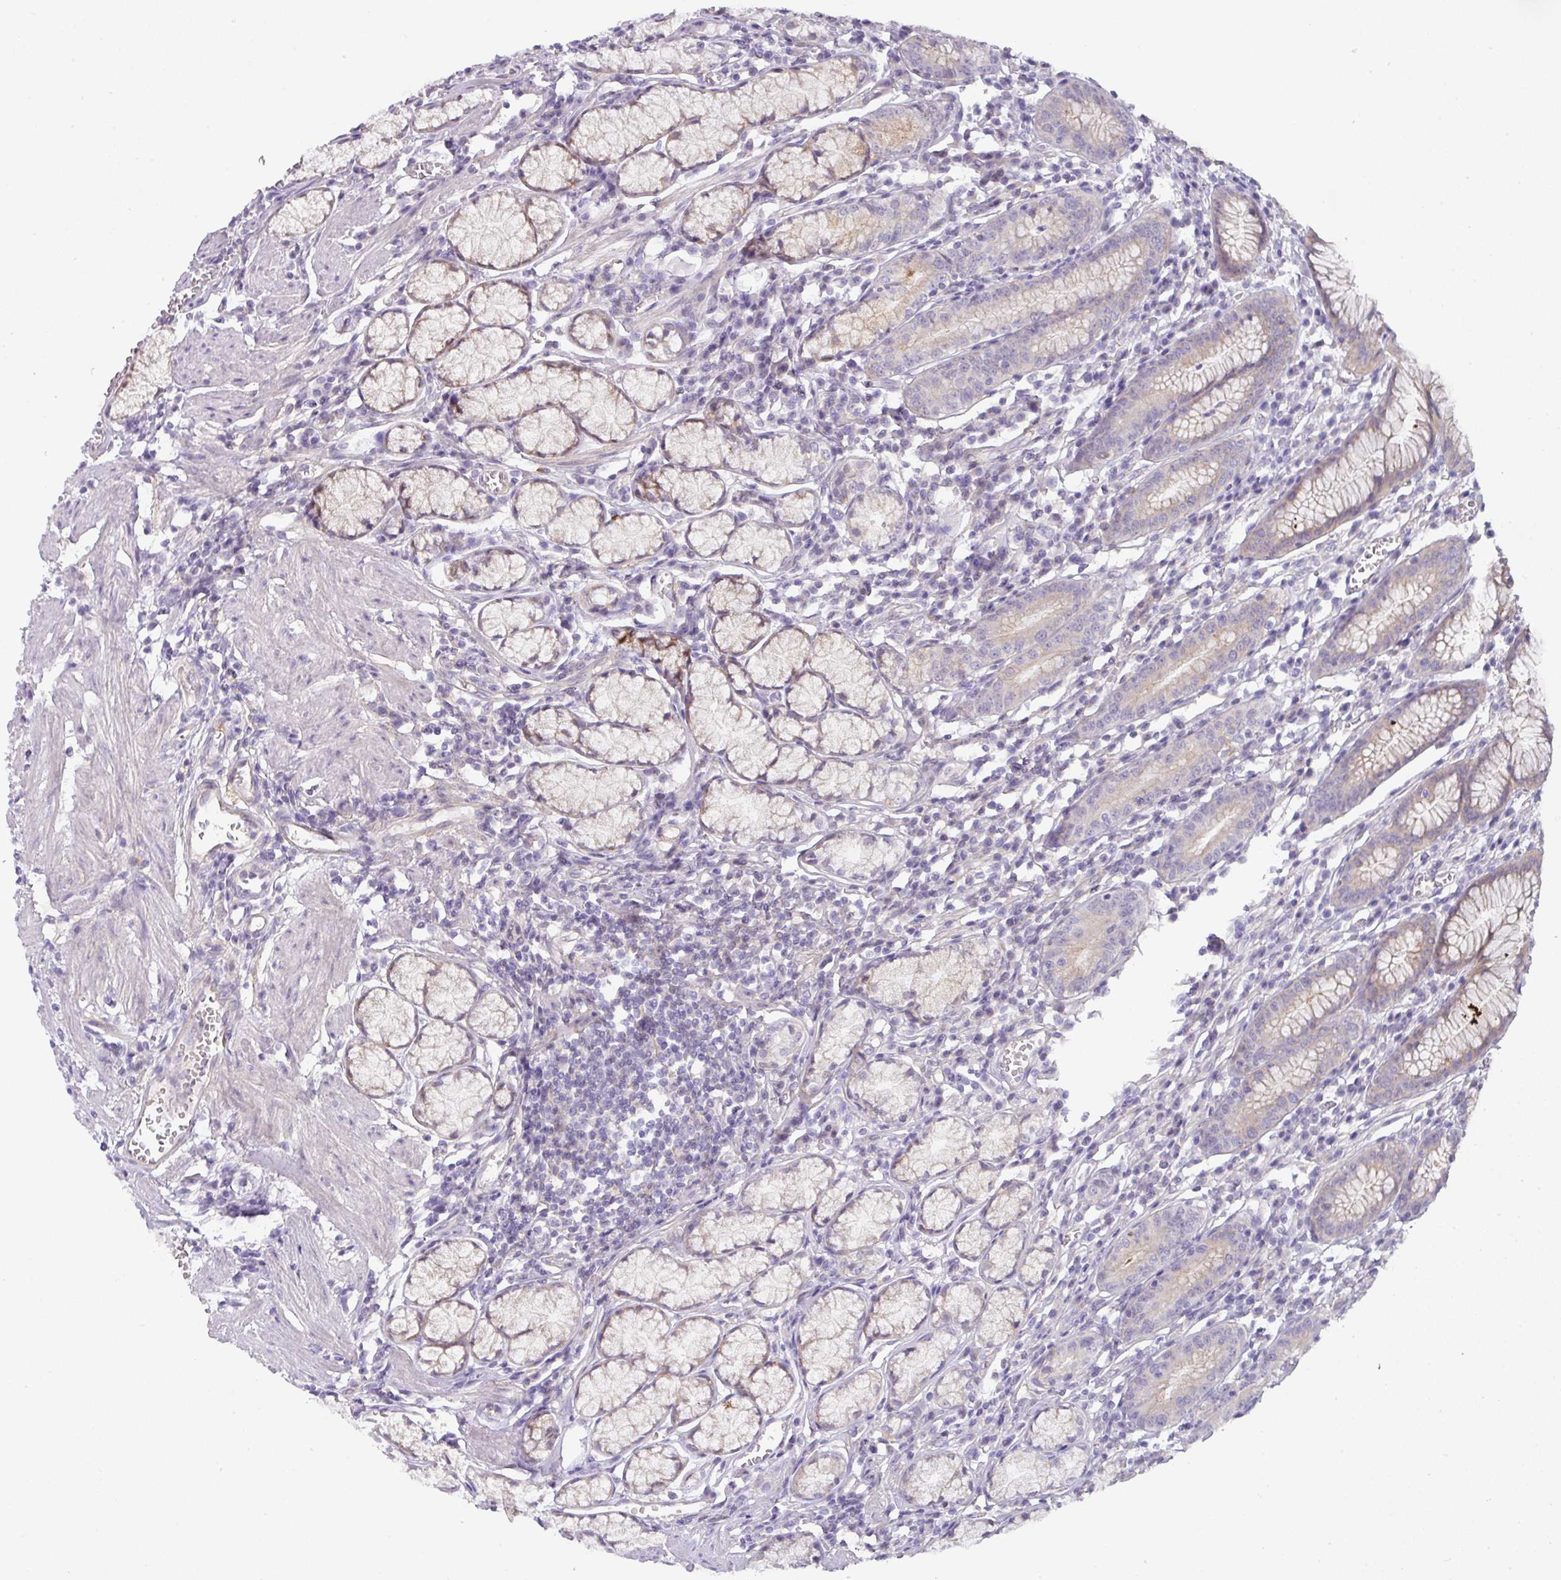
{"staining": {"intensity": "weak", "quantity": "<25%", "location": "cytoplasmic/membranous"}, "tissue": "stomach", "cell_type": "Glandular cells", "image_type": "normal", "snomed": [{"axis": "morphology", "description": "Normal tissue, NOS"}, {"axis": "topography", "description": "Stomach"}], "caption": "The image reveals no staining of glandular cells in benign stomach. (IHC, brightfield microscopy, high magnification).", "gene": "OR52N1", "patient": {"sex": "male", "age": 55}}